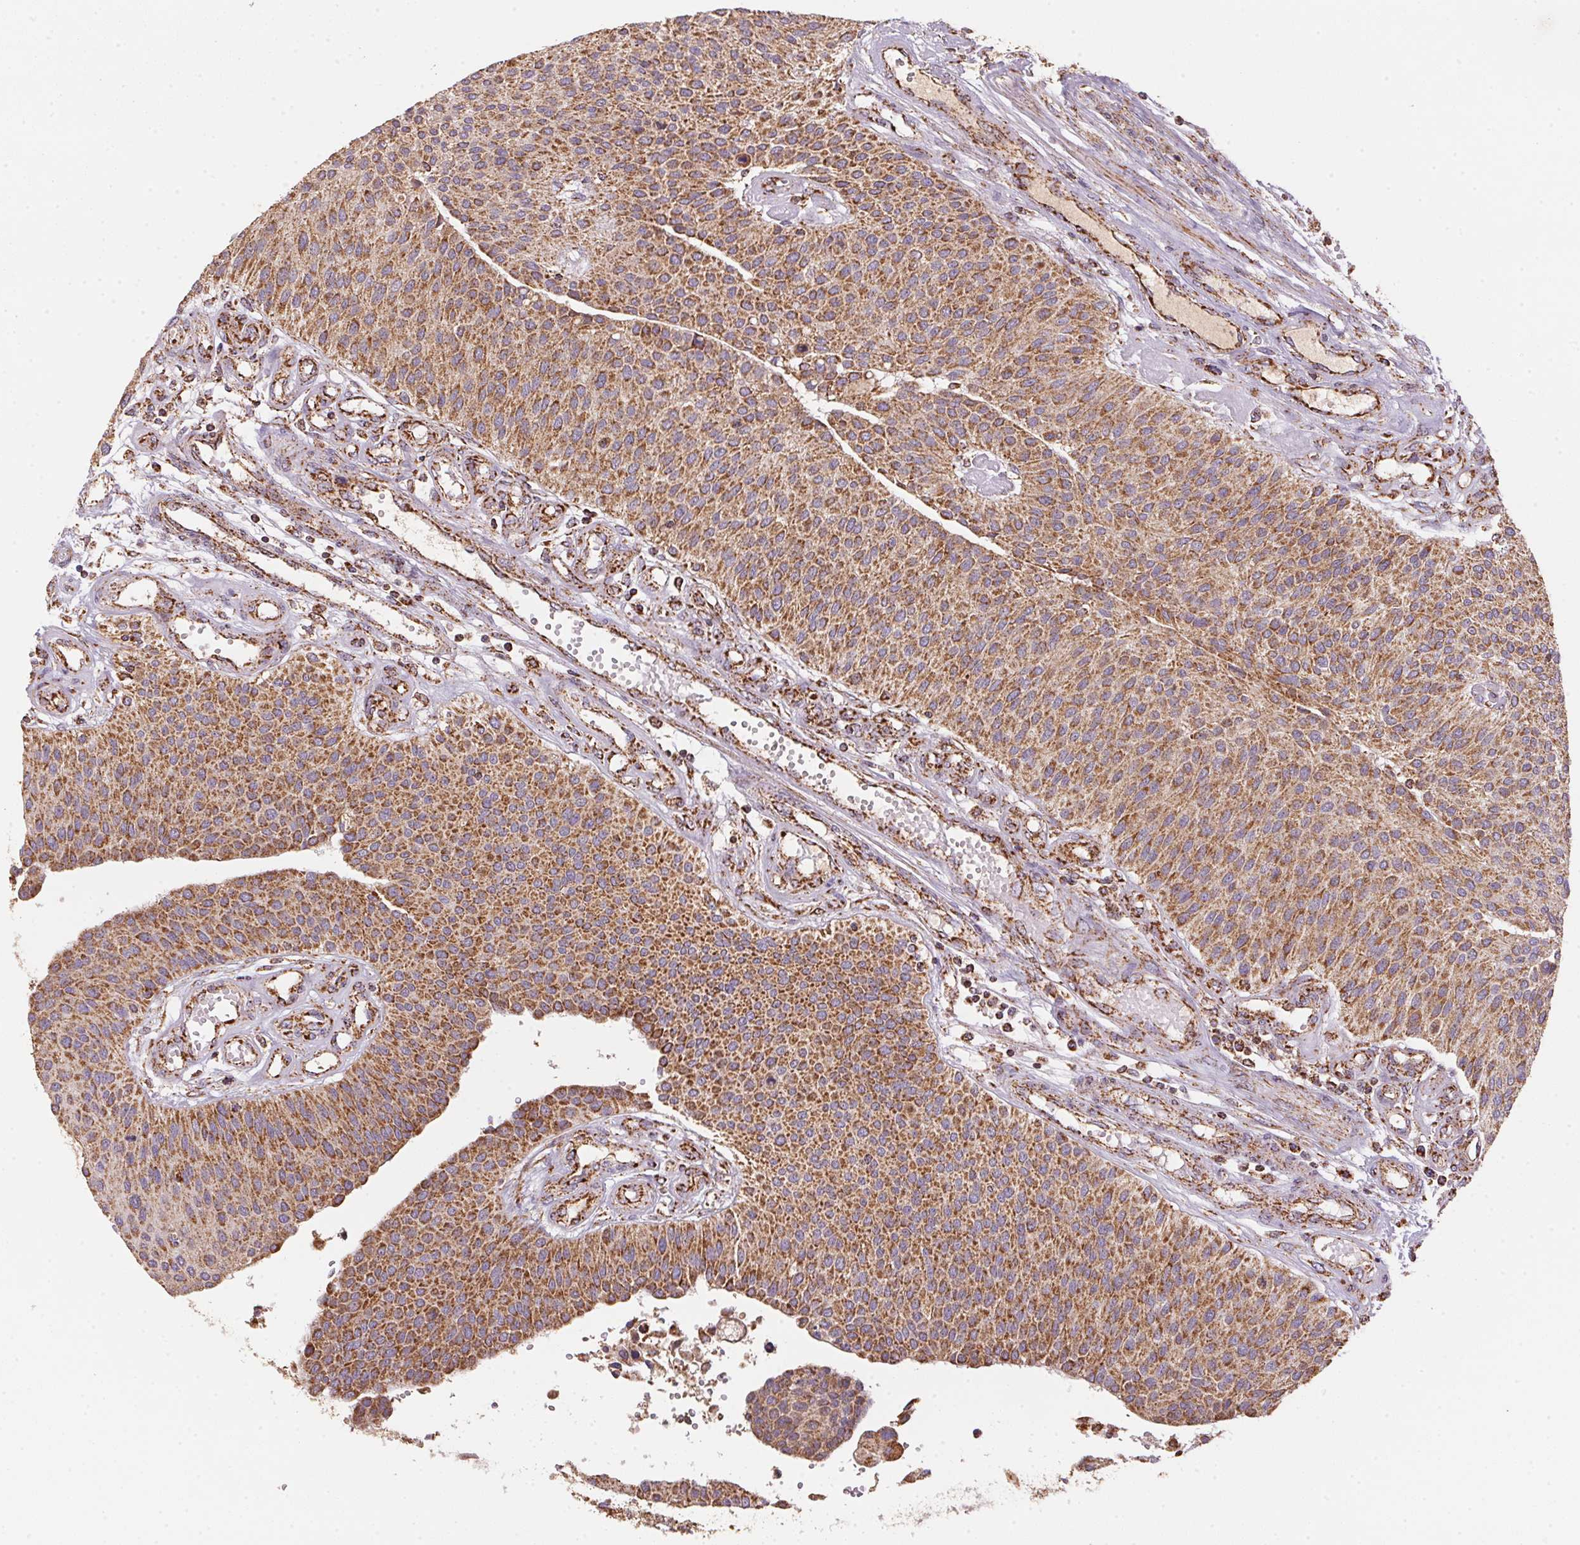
{"staining": {"intensity": "strong", "quantity": ">75%", "location": "cytoplasmic/membranous"}, "tissue": "urothelial cancer", "cell_type": "Tumor cells", "image_type": "cancer", "snomed": [{"axis": "morphology", "description": "Urothelial carcinoma, NOS"}, {"axis": "topography", "description": "Urinary bladder"}], "caption": "Protein expression analysis of human urothelial cancer reveals strong cytoplasmic/membranous positivity in about >75% of tumor cells.", "gene": "NDUFS2", "patient": {"sex": "male", "age": 55}}